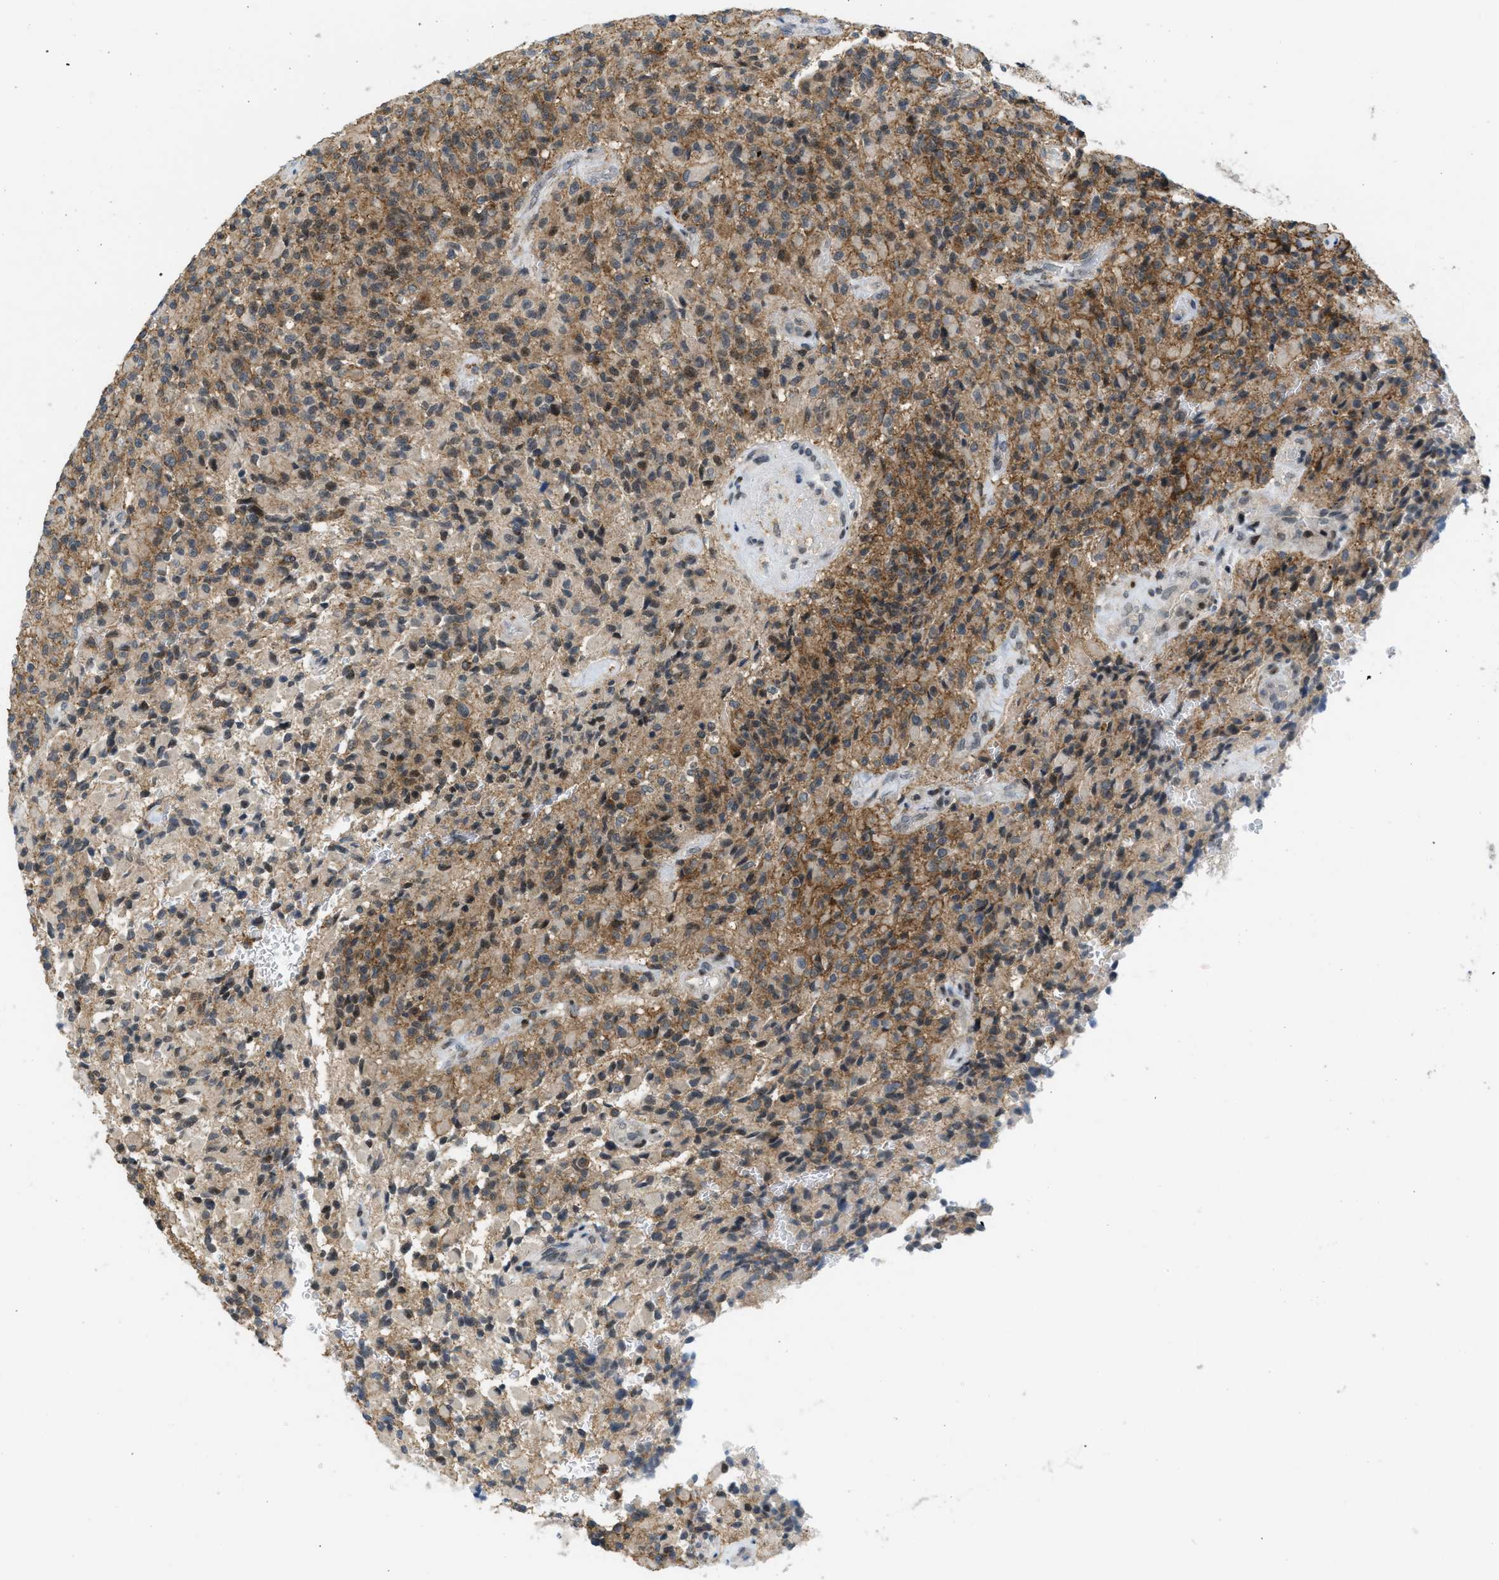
{"staining": {"intensity": "moderate", "quantity": ">75%", "location": "cytoplasmic/membranous"}, "tissue": "glioma", "cell_type": "Tumor cells", "image_type": "cancer", "snomed": [{"axis": "morphology", "description": "Glioma, malignant, High grade"}, {"axis": "topography", "description": "Brain"}], "caption": "Protein analysis of high-grade glioma (malignant) tissue exhibits moderate cytoplasmic/membranous positivity in approximately >75% of tumor cells.", "gene": "ING1", "patient": {"sex": "male", "age": 71}}